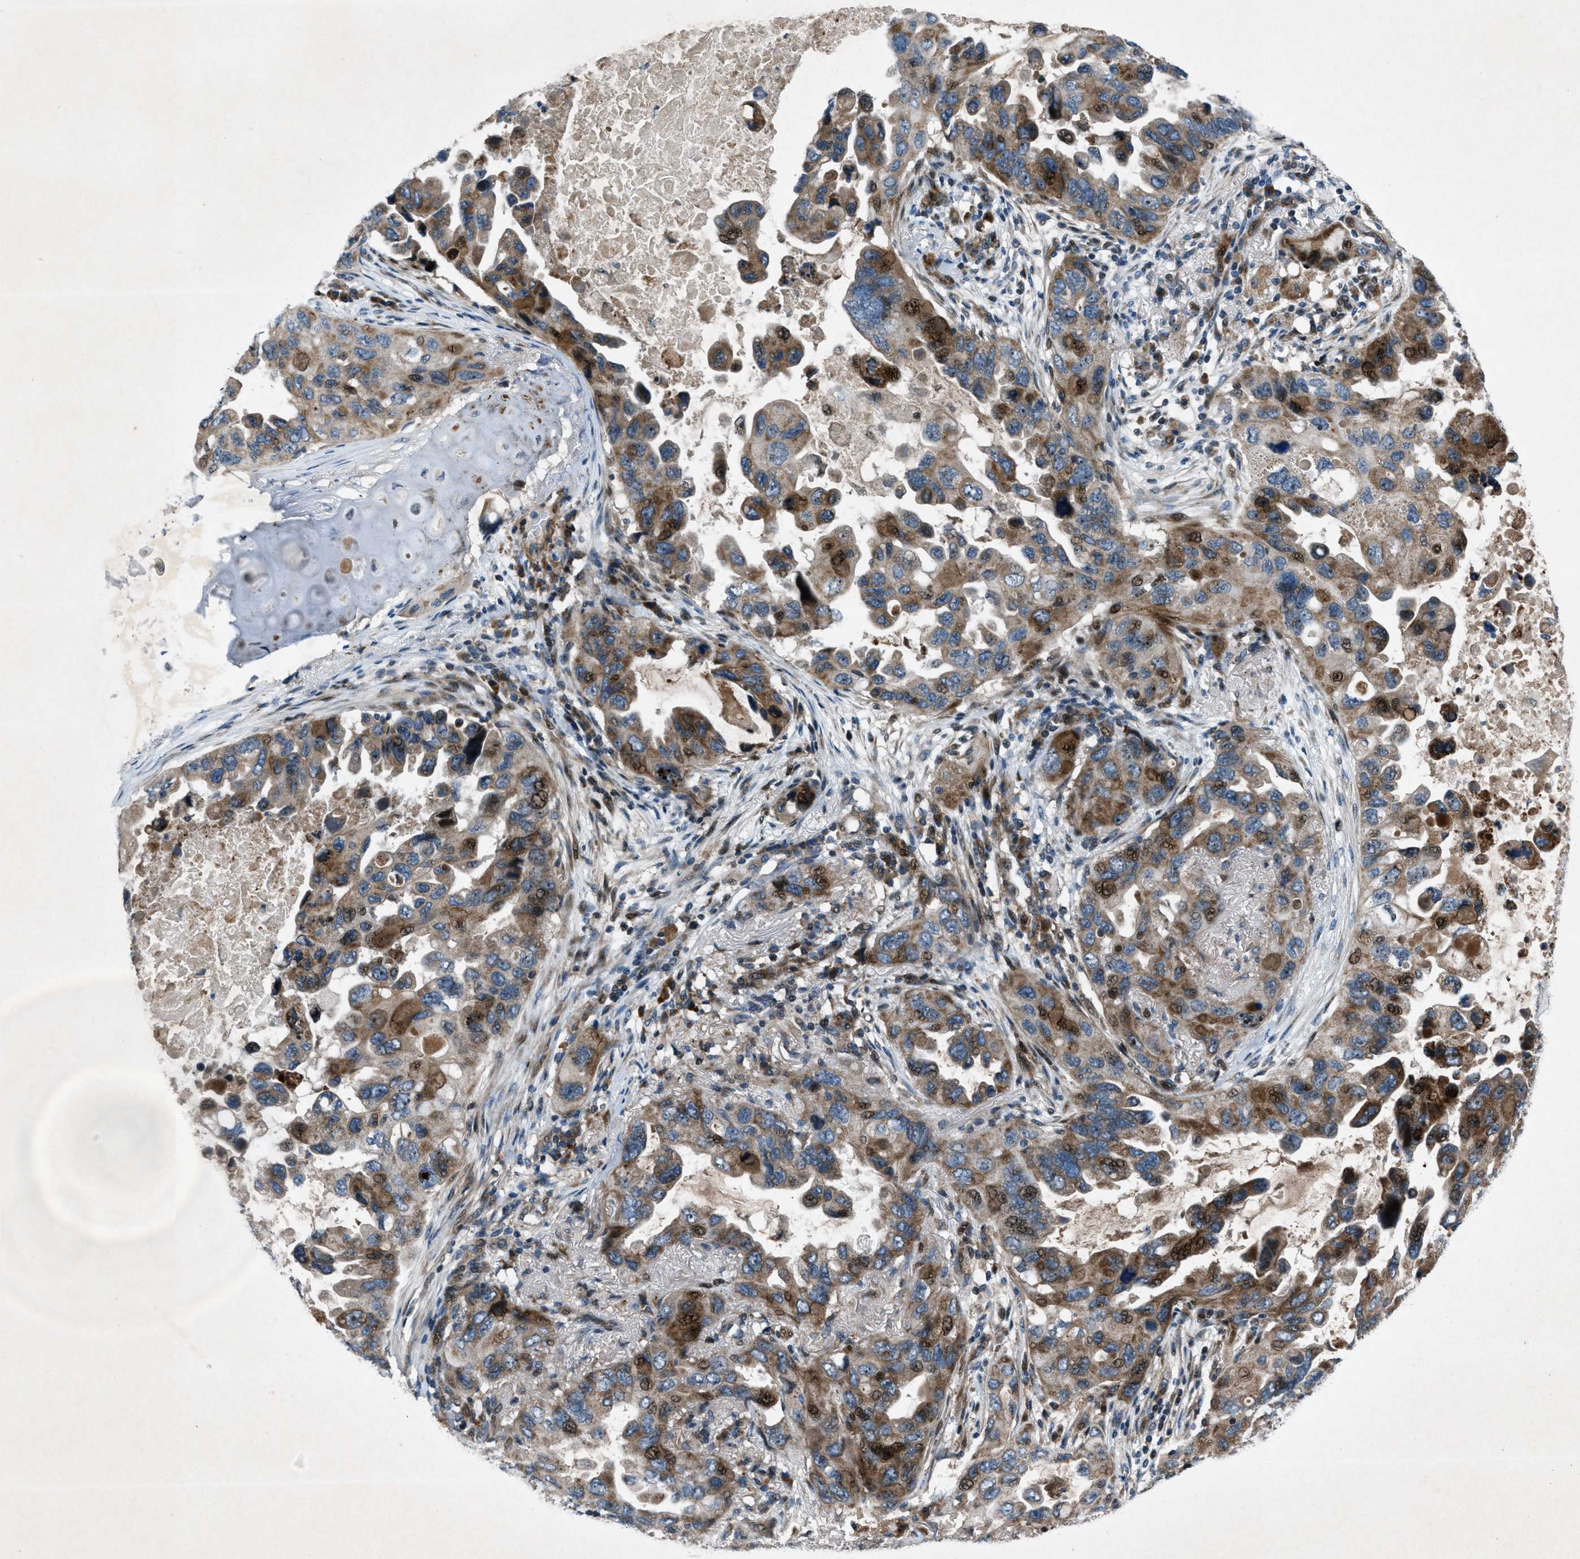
{"staining": {"intensity": "moderate", "quantity": ">75%", "location": "cytoplasmic/membranous,nuclear"}, "tissue": "lung cancer", "cell_type": "Tumor cells", "image_type": "cancer", "snomed": [{"axis": "morphology", "description": "Squamous cell carcinoma, NOS"}, {"axis": "topography", "description": "Lung"}], "caption": "Protein expression analysis of human squamous cell carcinoma (lung) reveals moderate cytoplasmic/membranous and nuclear staining in approximately >75% of tumor cells. (IHC, brightfield microscopy, high magnification).", "gene": "CLEC2D", "patient": {"sex": "female", "age": 73}}